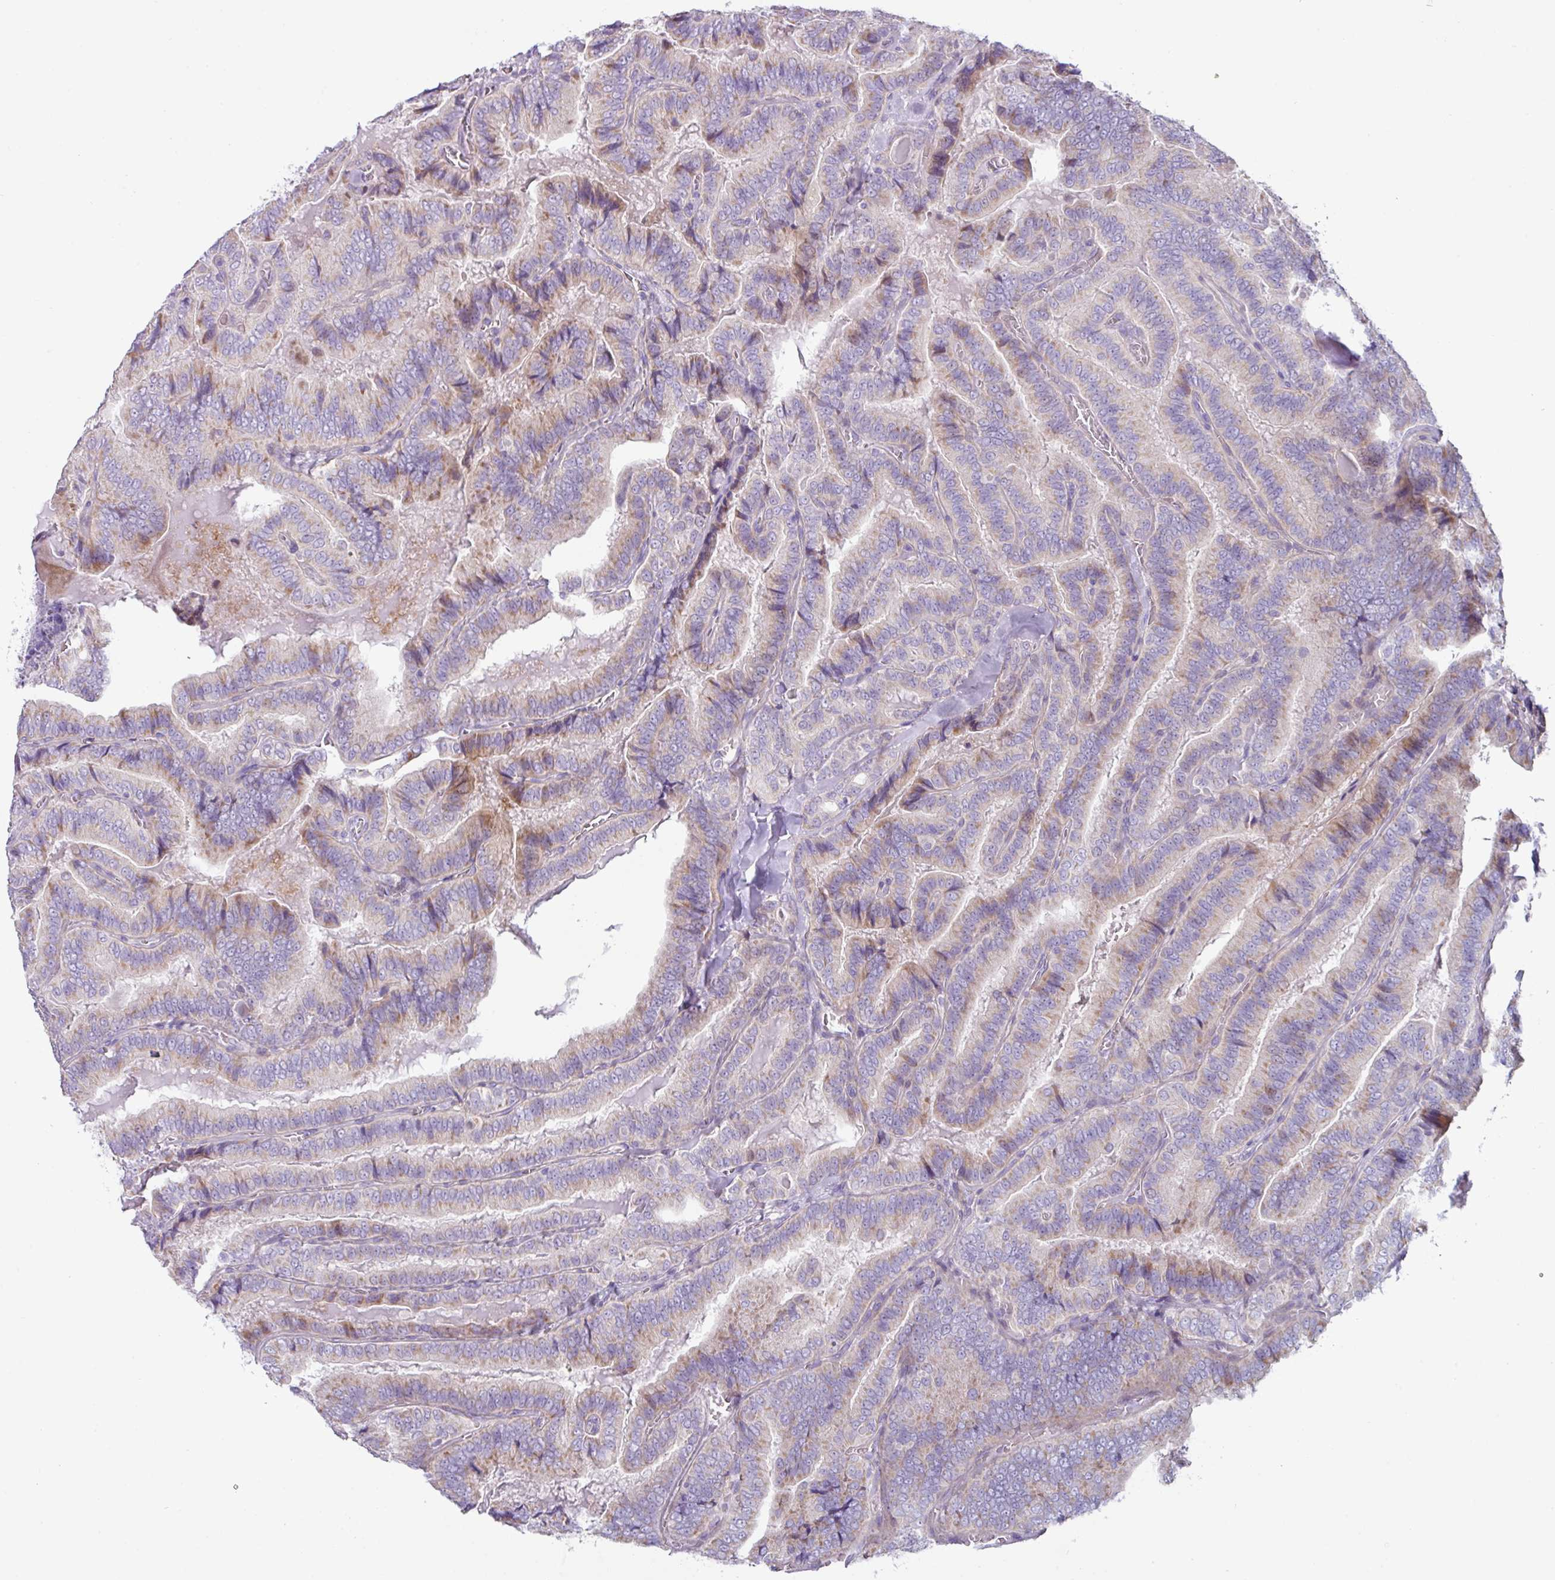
{"staining": {"intensity": "weak", "quantity": "<25%", "location": "cytoplasmic/membranous"}, "tissue": "thyroid cancer", "cell_type": "Tumor cells", "image_type": "cancer", "snomed": [{"axis": "morphology", "description": "Papillary adenocarcinoma, NOS"}, {"axis": "topography", "description": "Thyroid gland"}], "caption": "IHC image of papillary adenocarcinoma (thyroid) stained for a protein (brown), which shows no expression in tumor cells.", "gene": "RGS16", "patient": {"sex": "male", "age": 61}}